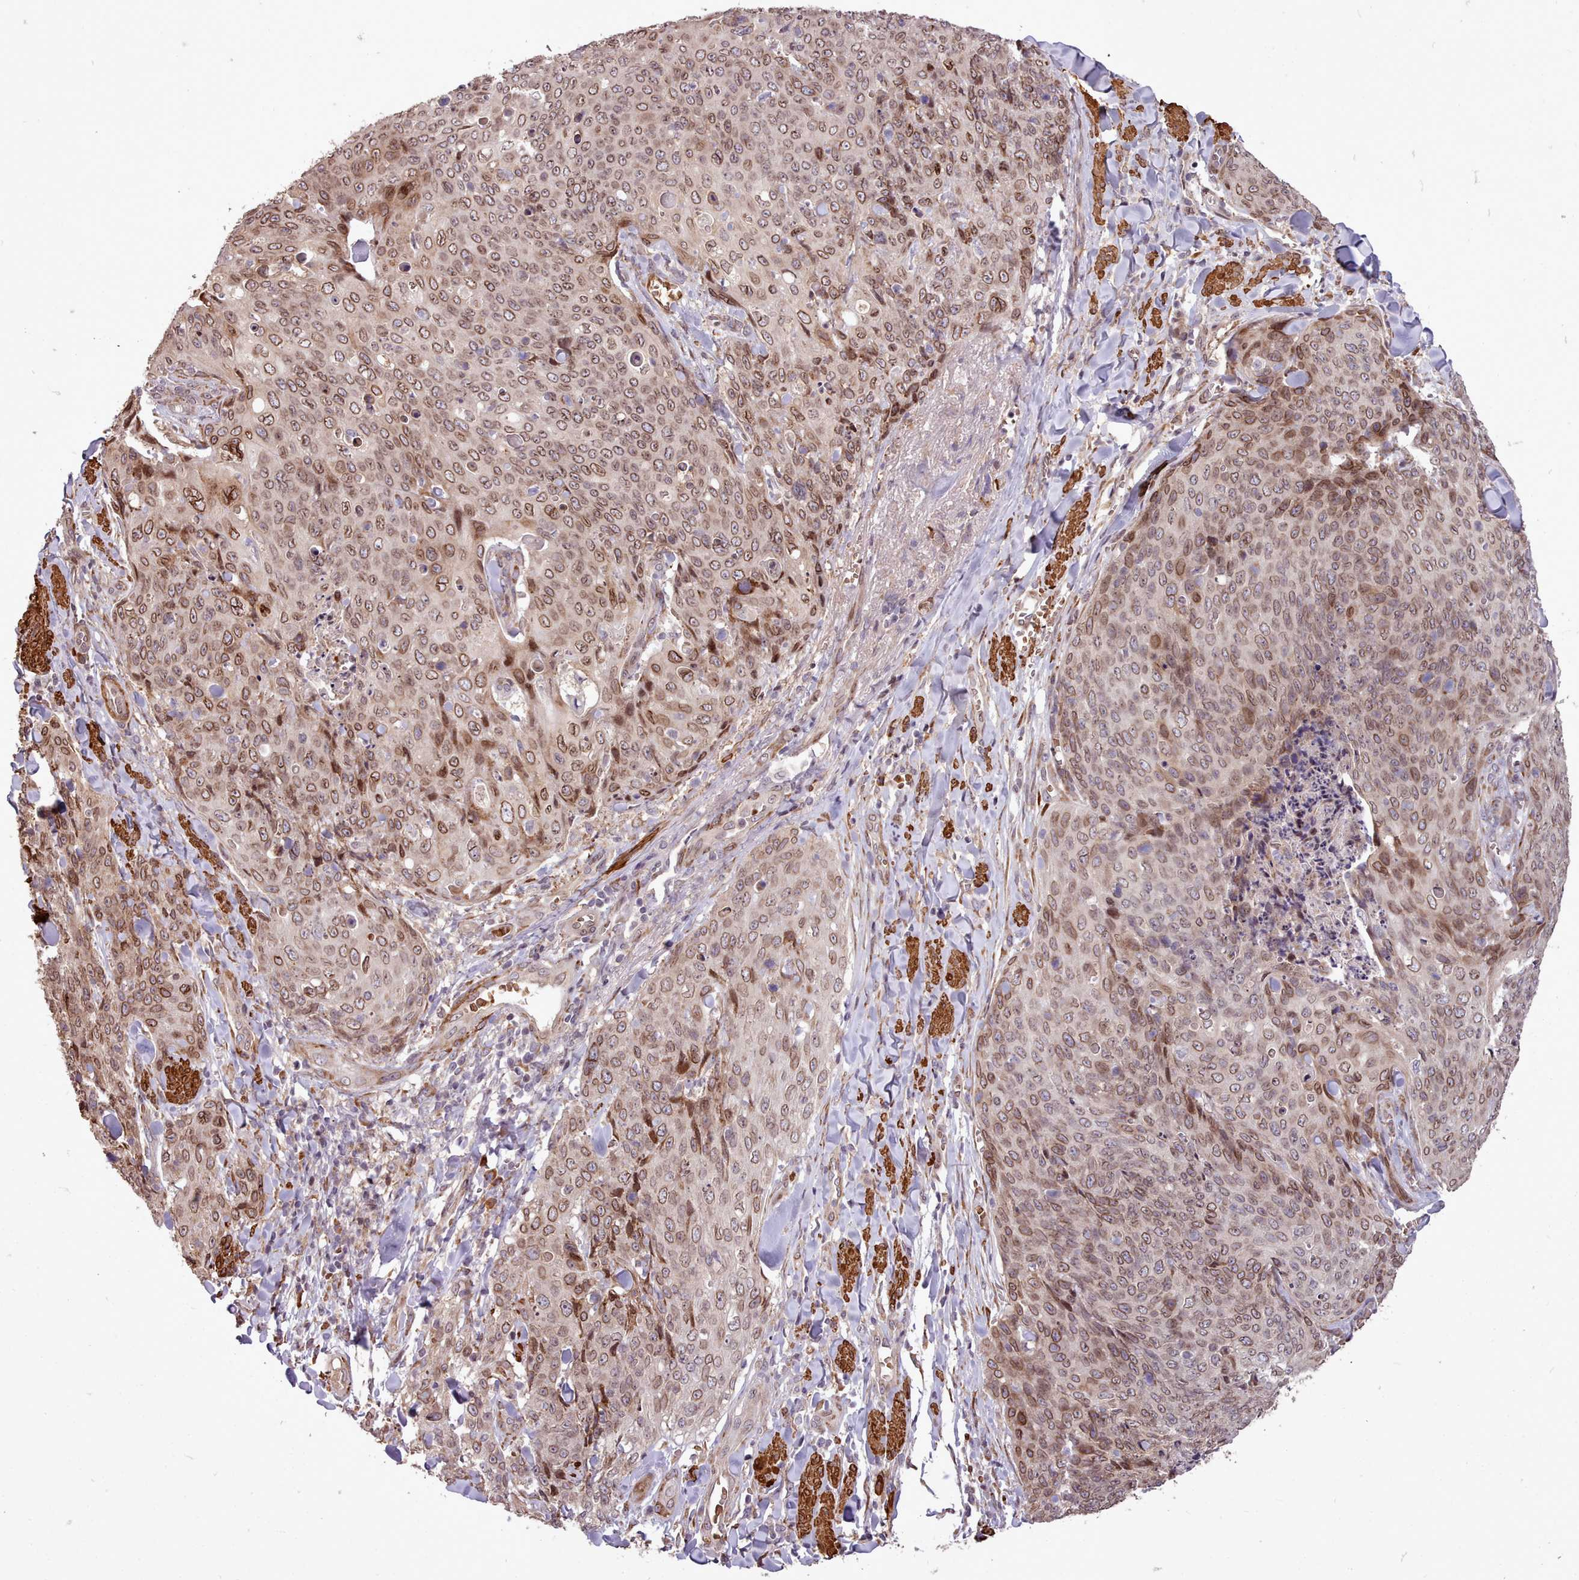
{"staining": {"intensity": "moderate", "quantity": ">75%", "location": "cytoplasmic/membranous,nuclear"}, "tissue": "skin cancer", "cell_type": "Tumor cells", "image_type": "cancer", "snomed": [{"axis": "morphology", "description": "Squamous cell carcinoma, NOS"}, {"axis": "topography", "description": "Skin"}, {"axis": "topography", "description": "Vulva"}], "caption": "A micrograph showing moderate cytoplasmic/membranous and nuclear expression in about >75% of tumor cells in skin squamous cell carcinoma, as visualized by brown immunohistochemical staining.", "gene": "CABP1", "patient": {"sex": "female", "age": 85}}